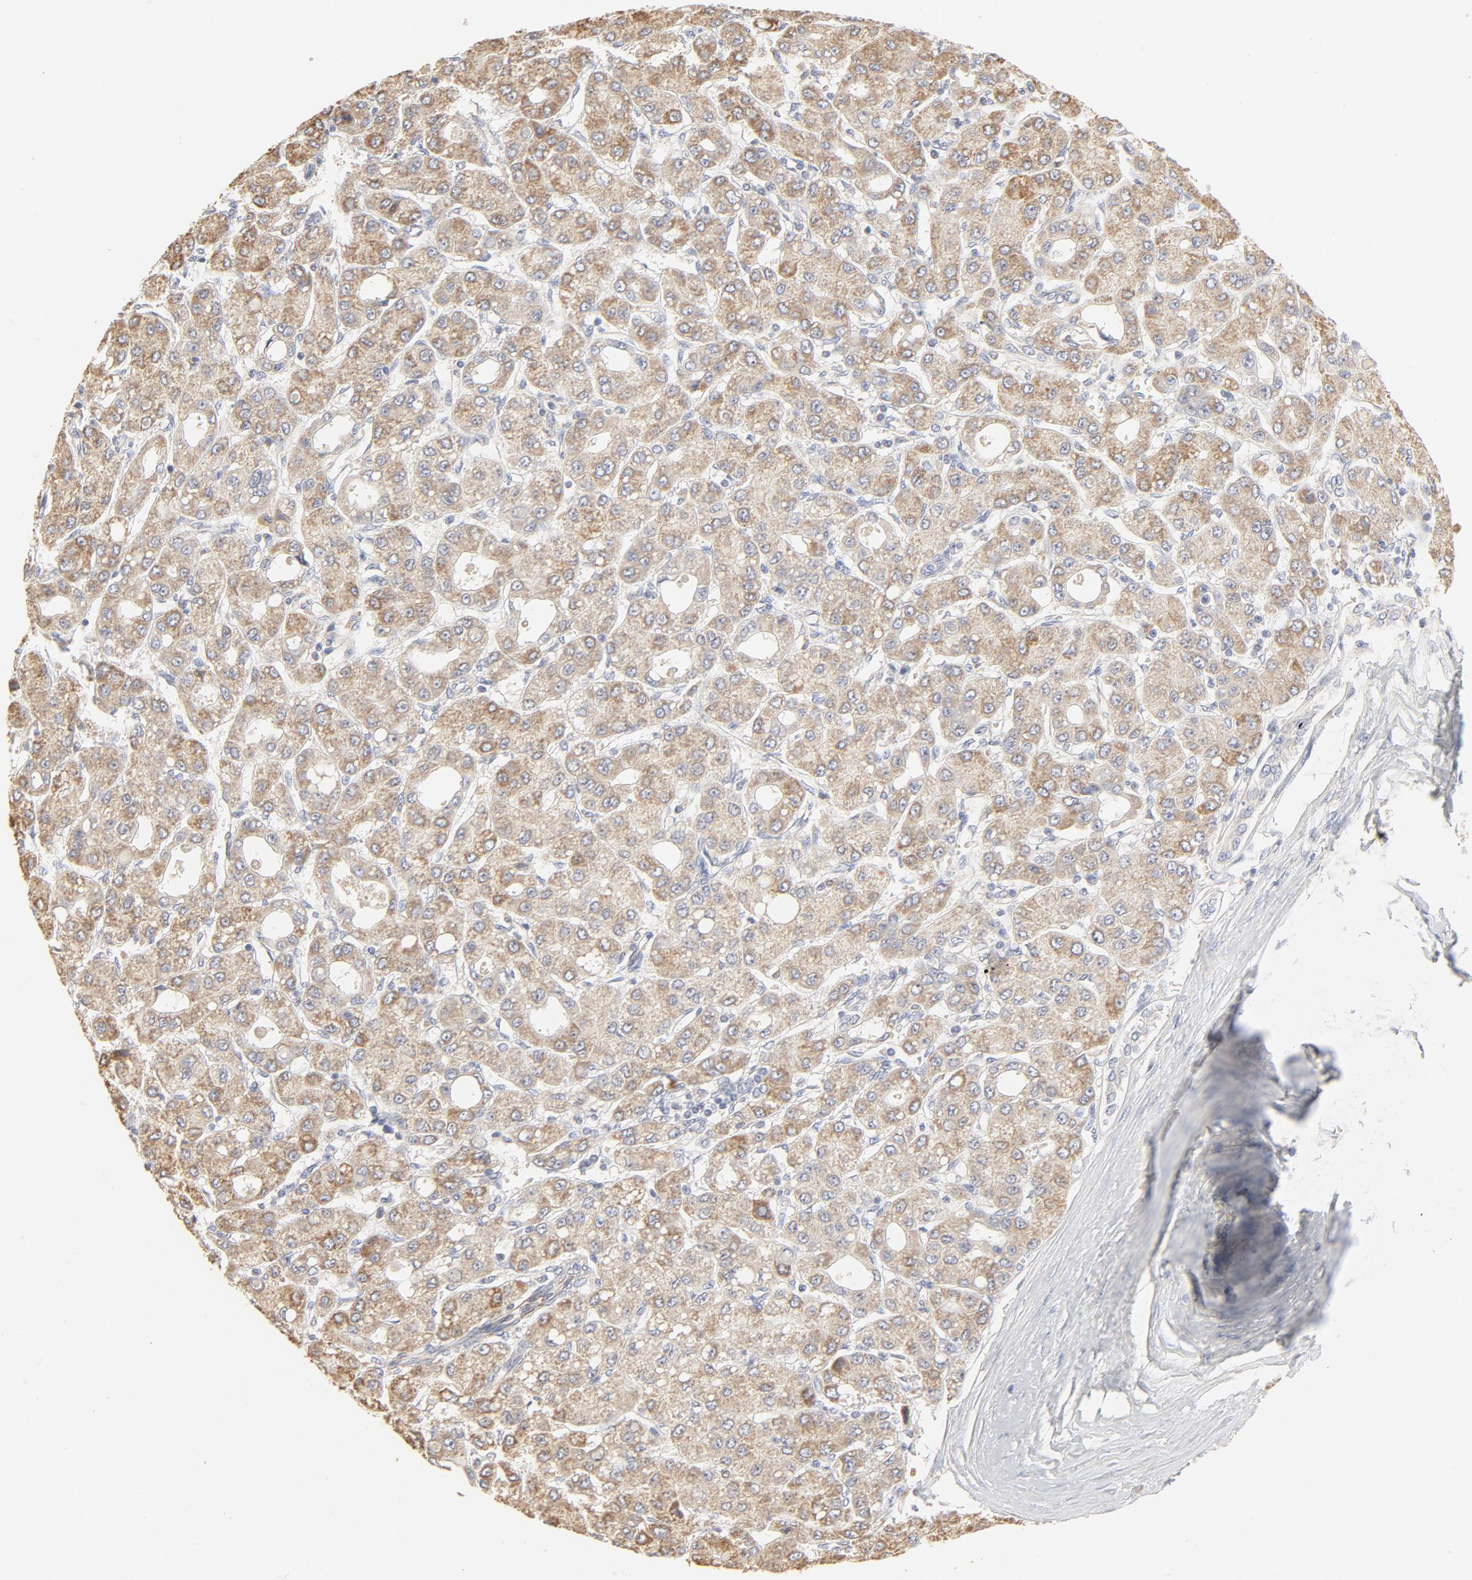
{"staining": {"intensity": "weak", "quantity": ">75%", "location": "cytoplasmic/membranous"}, "tissue": "liver cancer", "cell_type": "Tumor cells", "image_type": "cancer", "snomed": [{"axis": "morphology", "description": "Carcinoma, Hepatocellular, NOS"}, {"axis": "topography", "description": "Liver"}], "caption": "A brown stain shows weak cytoplasmic/membranous staining of a protein in human liver cancer (hepatocellular carcinoma) tumor cells.", "gene": "FCGBP", "patient": {"sex": "male", "age": 69}}